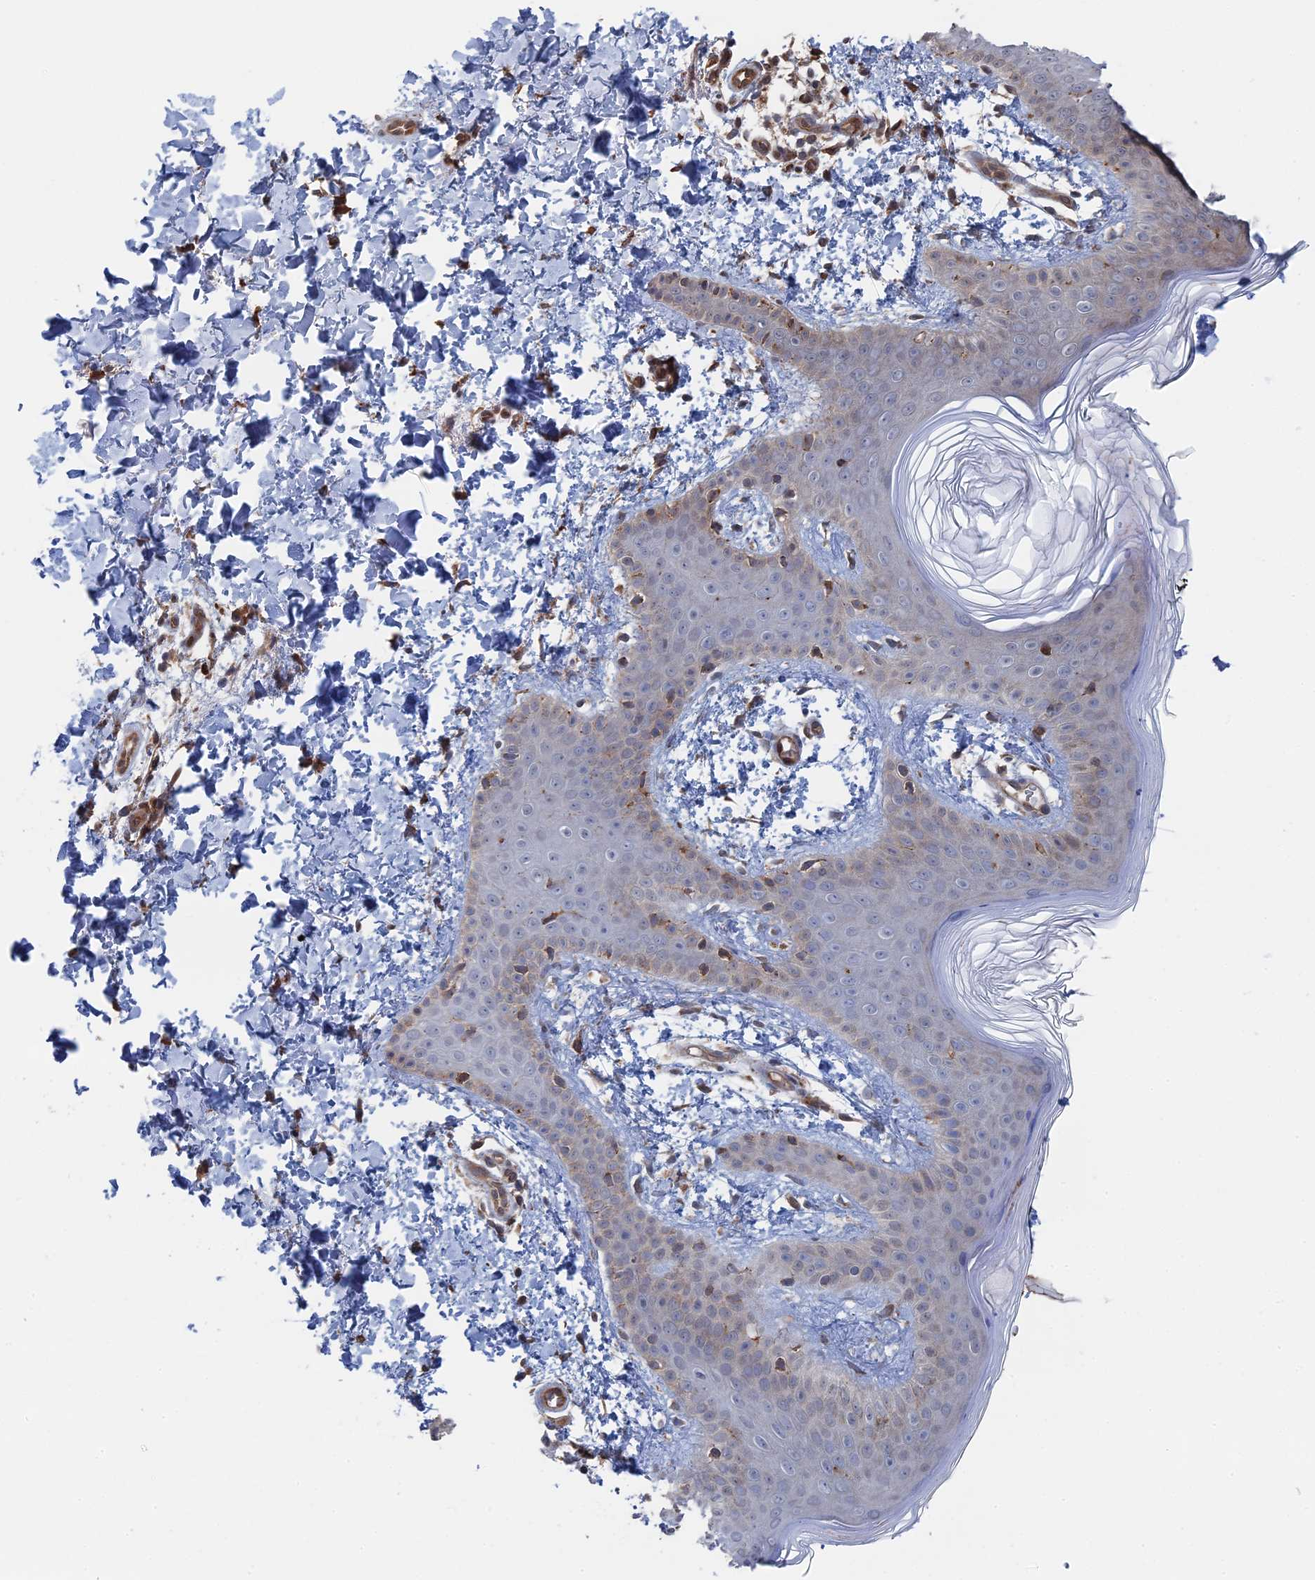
{"staining": {"intensity": "moderate", "quantity": ">75%", "location": "cytoplasmic/membranous"}, "tissue": "skin", "cell_type": "Fibroblasts", "image_type": "normal", "snomed": [{"axis": "morphology", "description": "Normal tissue, NOS"}, {"axis": "topography", "description": "Skin"}], "caption": "The histopathology image reveals a brown stain indicating the presence of a protein in the cytoplasmic/membranous of fibroblasts in skin. Immunohistochemistry (ihc) stains the protein in brown and the nuclei are stained blue.", "gene": "BPIFB6", "patient": {"sex": "male", "age": 36}}